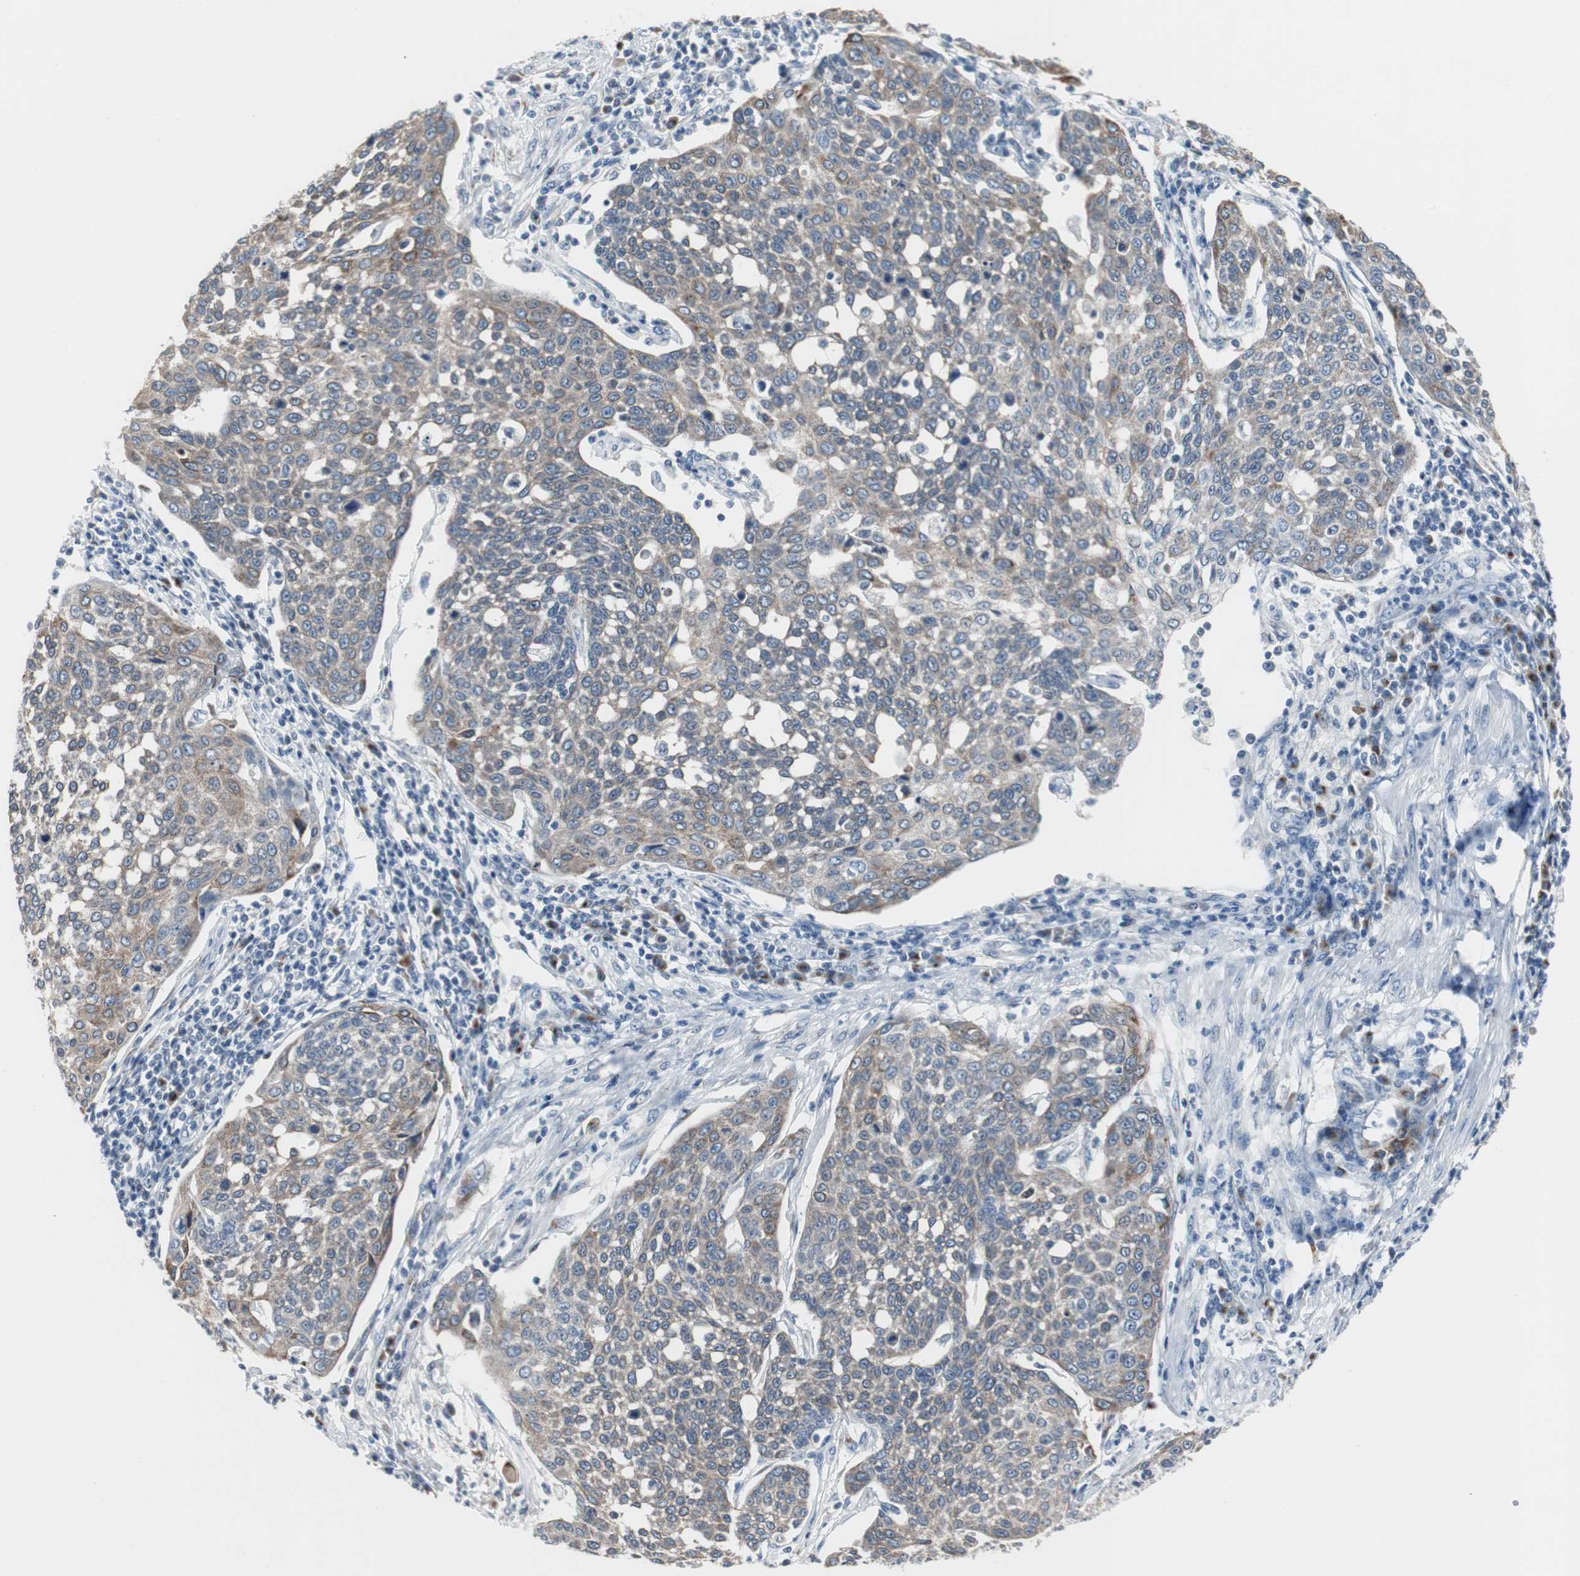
{"staining": {"intensity": "moderate", "quantity": ">75%", "location": "cytoplasmic/membranous"}, "tissue": "cervical cancer", "cell_type": "Tumor cells", "image_type": "cancer", "snomed": [{"axis": "morphology", "description": "Squamous cell carcinoma, NOS"}, {"axis": "topography", "description": "Cervix"}], "caption": "This photomicrograph shows cervical cancer (squamous cell carcinoma) stained with IHC to label a protein in brown. The cytoplasmic/membranous of tumor cells show moderate positivity for the protein. Nuclei are counter-stained blue.", "gene": "SOX30", "patient": {"sex": "female", "age": 34}}